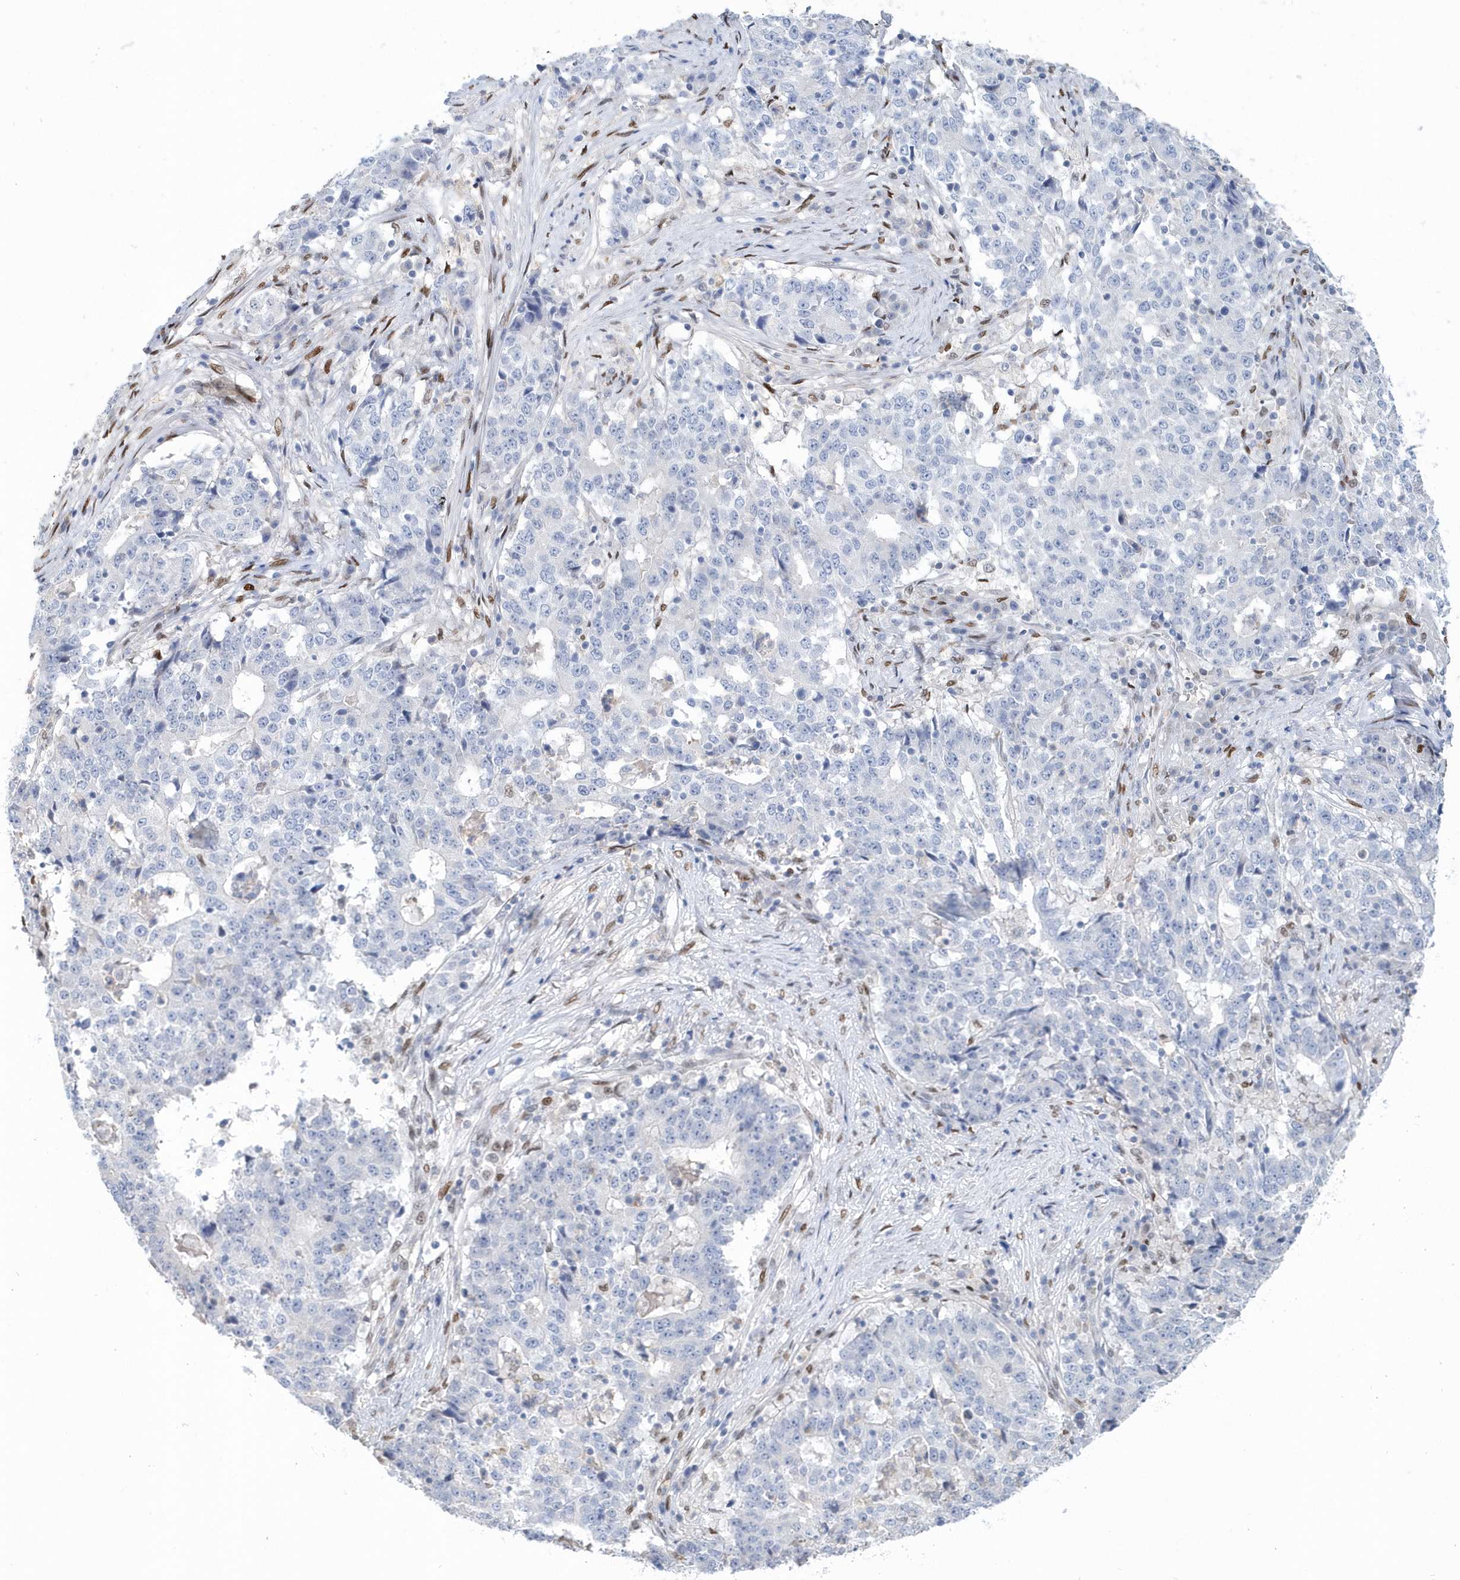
{"staining": {"intensity": "negative", "quantity": "none", "location": "none"}, "tissue": "stomach cancer", "cell_type": "Tumor cells", "image_type": "cancer", "snomed": [{"axis": "morphology", "description": "Adenocarcinoma, NOS"}, {"axis": "topography", "description": "Stomach"}], "caption": "IHC of human adenocarcinoma (stomach) demonstrates no staining in tumor cells.", "gene": "MACROH2A2", "patient": {"sex": "male", "age": 59}}